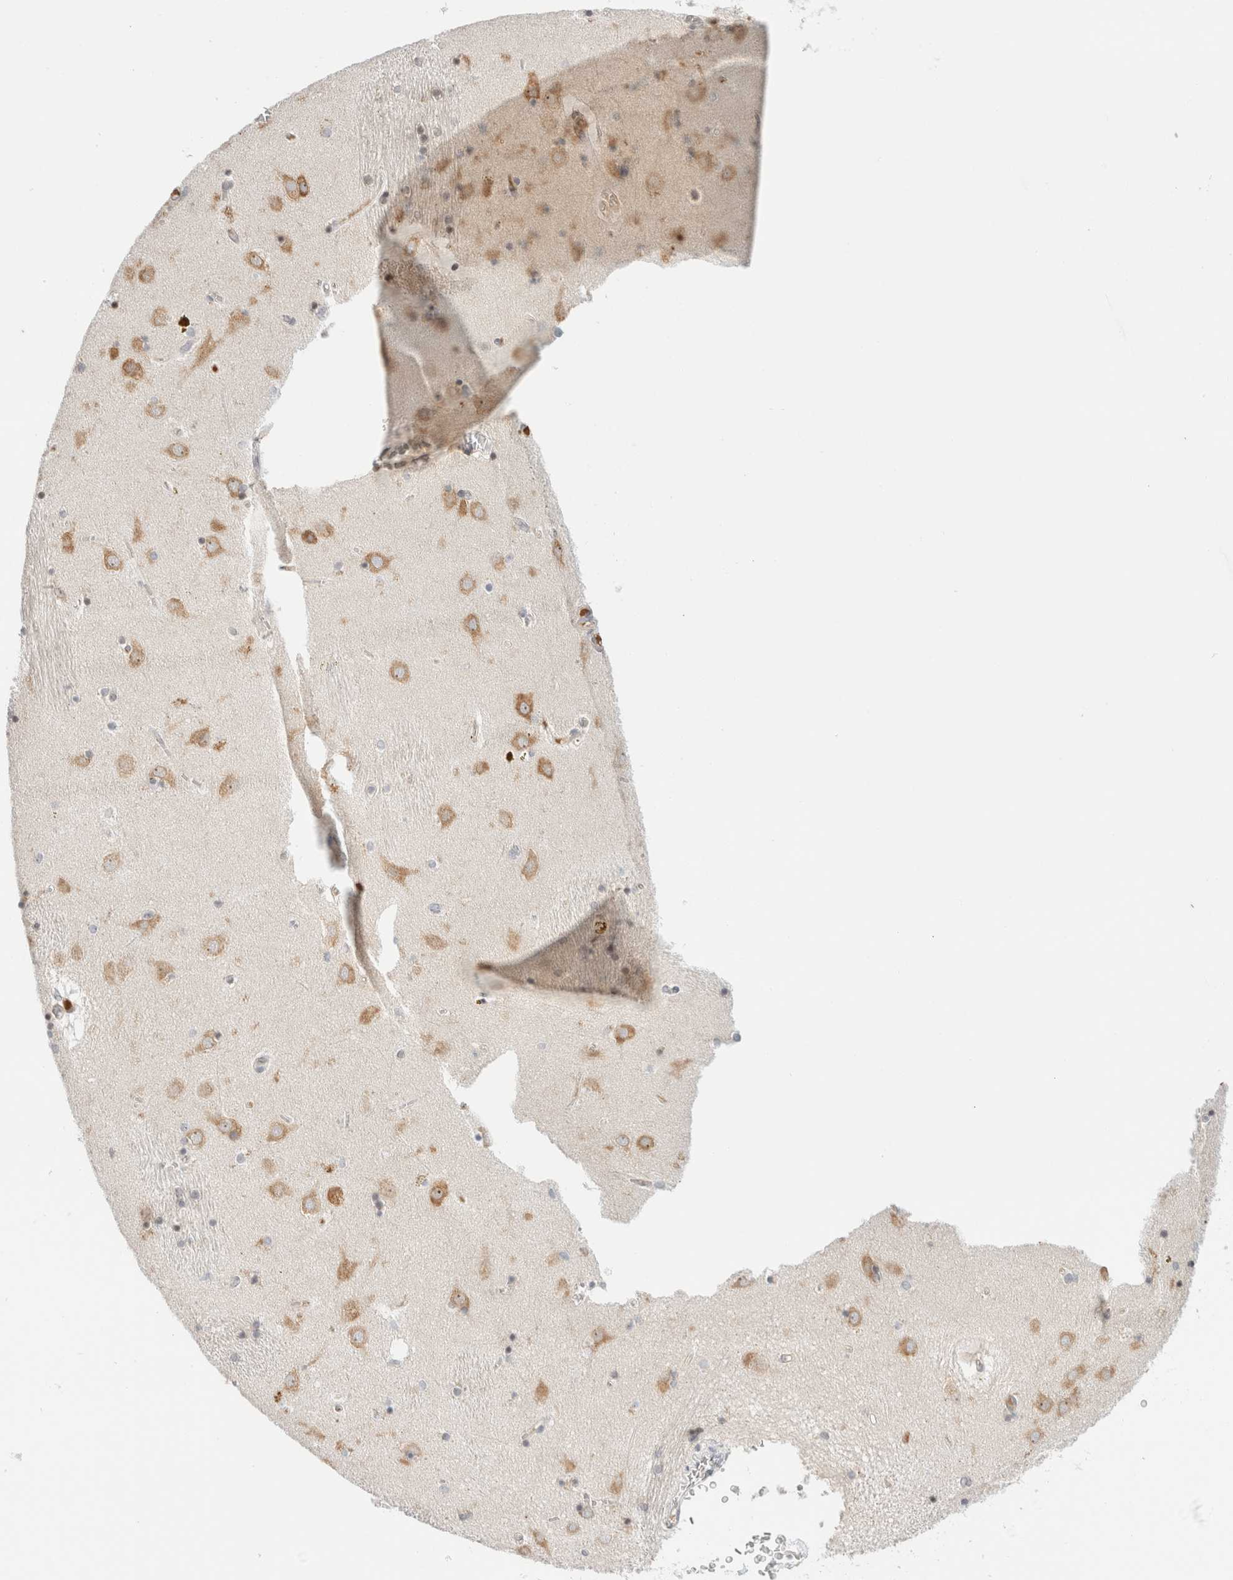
{"staining": {"intensity": "weak", "quantity": "25%-75%", "location": "cytoplasmic/membranous"}, "tissue": "caudate", "cell_type": "Glial cells", "image_type": "normal", "snomed": [{"axis": "morphology", "description": "Normal tissue, NOS"}, {"axis": "topography", "description": "Lateral ventricle wall"}], "caption": "A brown stain highlights weak cytoplasmic/membranous expression of a protein in glial cells of normal caudate.", "gene": "SPRTN", "patient": {"sex": "male", "age": 70}}